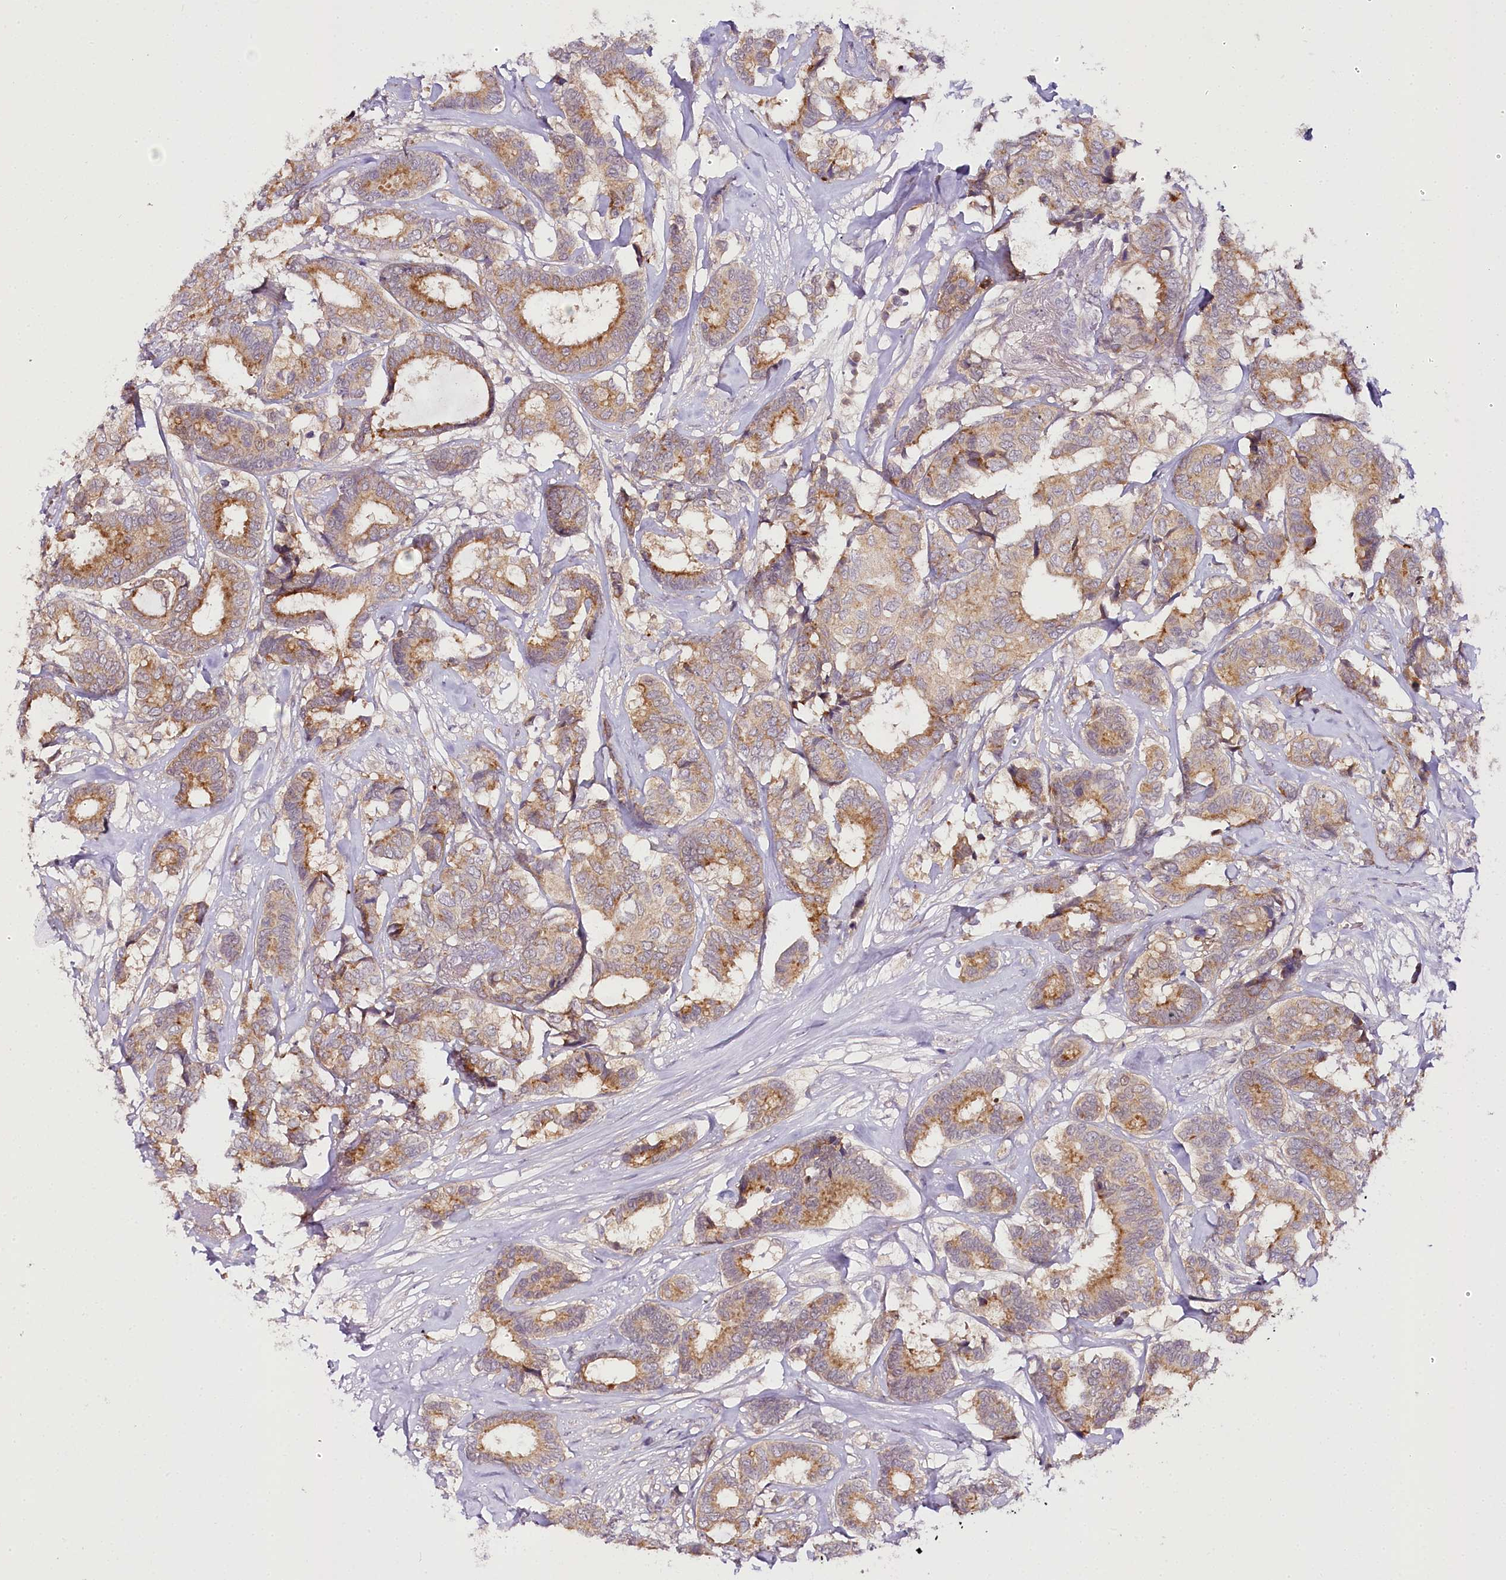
{"staining": {"intensity": "moderate", "quantity": ">75%", "location": "cytoplasmic/membranous"}, "tissue": "breast cancer", "cell_type": "Tumor cells", "image_type": "cancer", "snomed": [{"axis": "morphology", "description": "Duct carcinoma"}, {"axis": "topography", "description": "Breast"}], "caption": "Breast cancer (invasive ductal carcinoma) stained with immunohistochemistry (IHC) demonstrates moderate cytoplasmic/membranous staining in about >75% of tumor cells.", "gene": "VWA5A", "patient": {"sex": "female", "age": 87}}